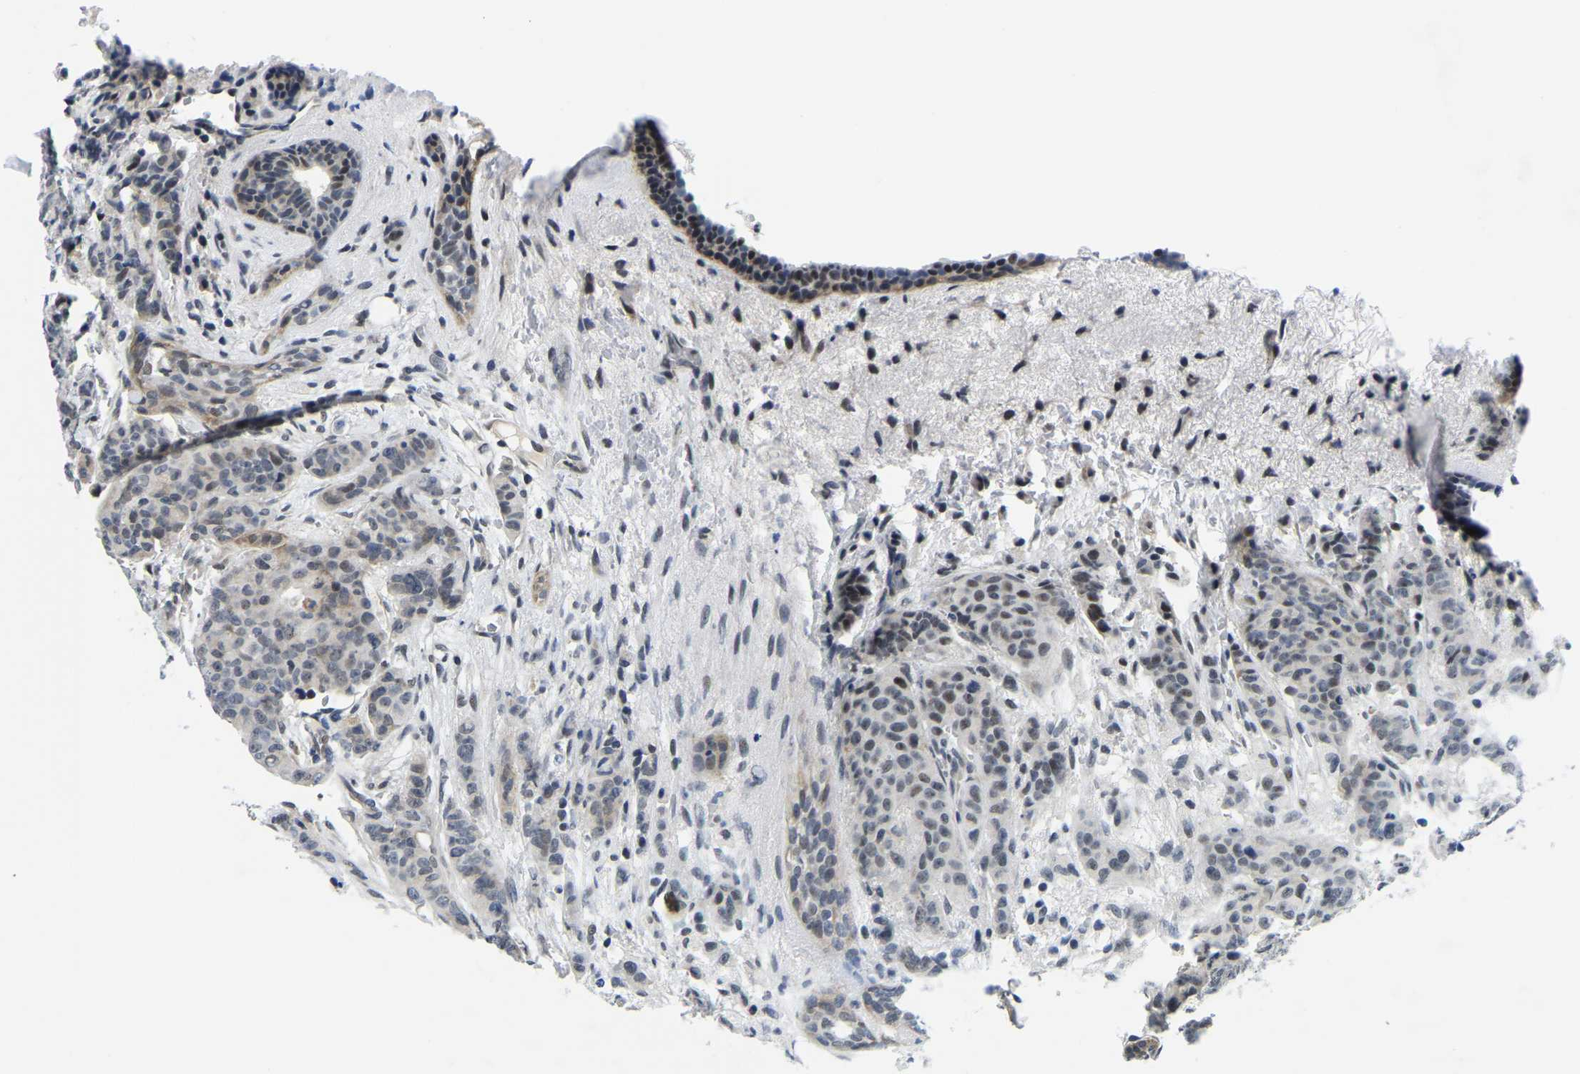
{"staining": {"intensity": "weak", "quantity": "<25%", "location": "cytoplasmic/membranous"}, "tissue": "breast cancer", "cell_type": "Tumor cells", "image_type": "cancer", "snomed": [{"axis": "morphology", "description": "Duct carcinoma"}, {"axis": "topography", "description": "Breast"}], "caption": "Tumor cells show no significant protein positivity in breast invasive ductal carcinoma.", "gene": "POLDIP3", "patient": {"sex": "female", "age": 40}}